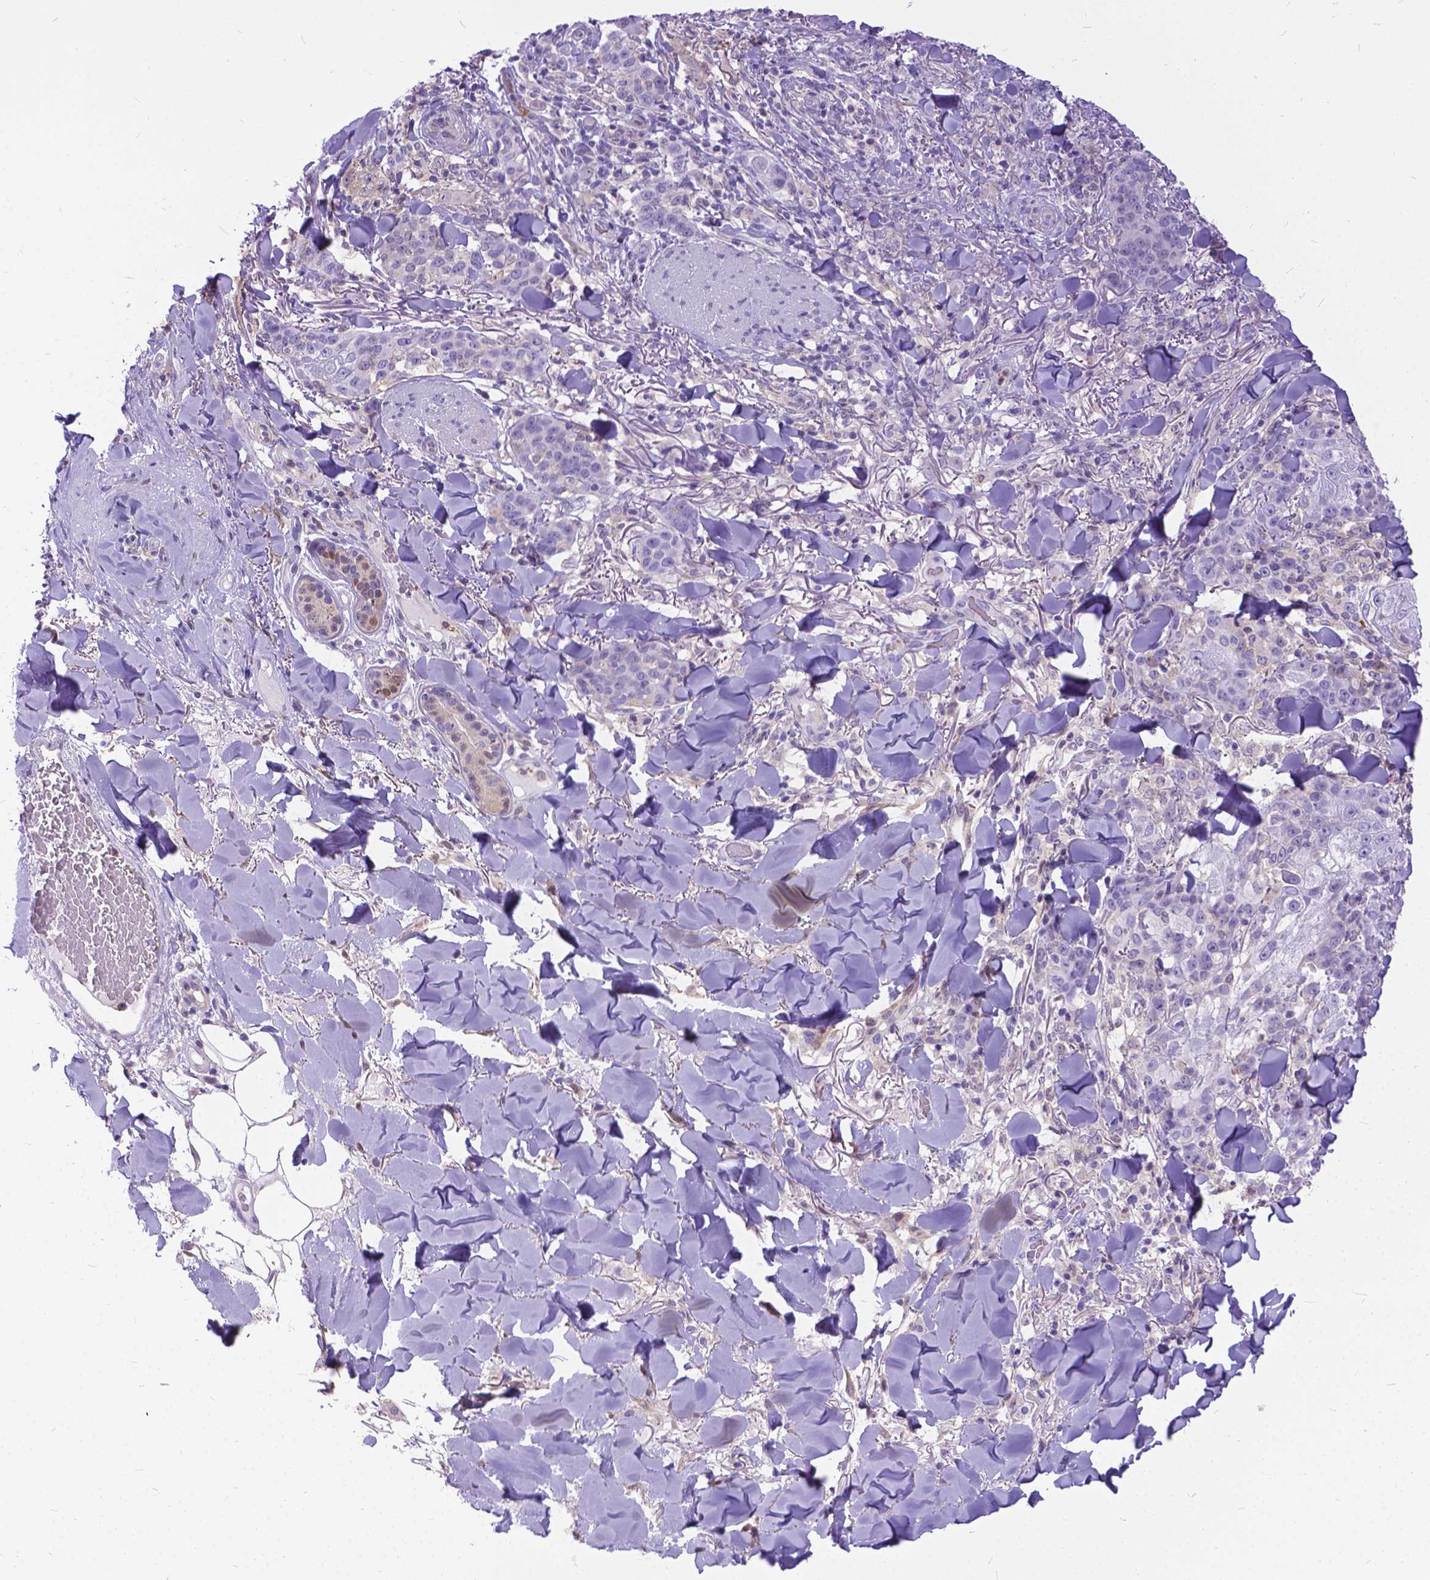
{"staining": {"intensity": "weak", "quantity": "<25%", "location": "cytoplasmic/membranous,nuclear"}, "tissue": "skin cancer", "cell_type": "Tumor cells", "image_type": "cancer", "snomed": [{"axis": "morphology", "description": "Normal tissue, NOS"}, {"axis": "morphology", "description": "Squamous cell carcinoma, NOS"}, {"axis": "topography", "description": "Skin"}], "caption": "This is an IHC photomicrograph of human skin cancer. There is no staining in tumor cells.", "gene": "TMEM169", "patient": {"sex": "female", "age": 83}}